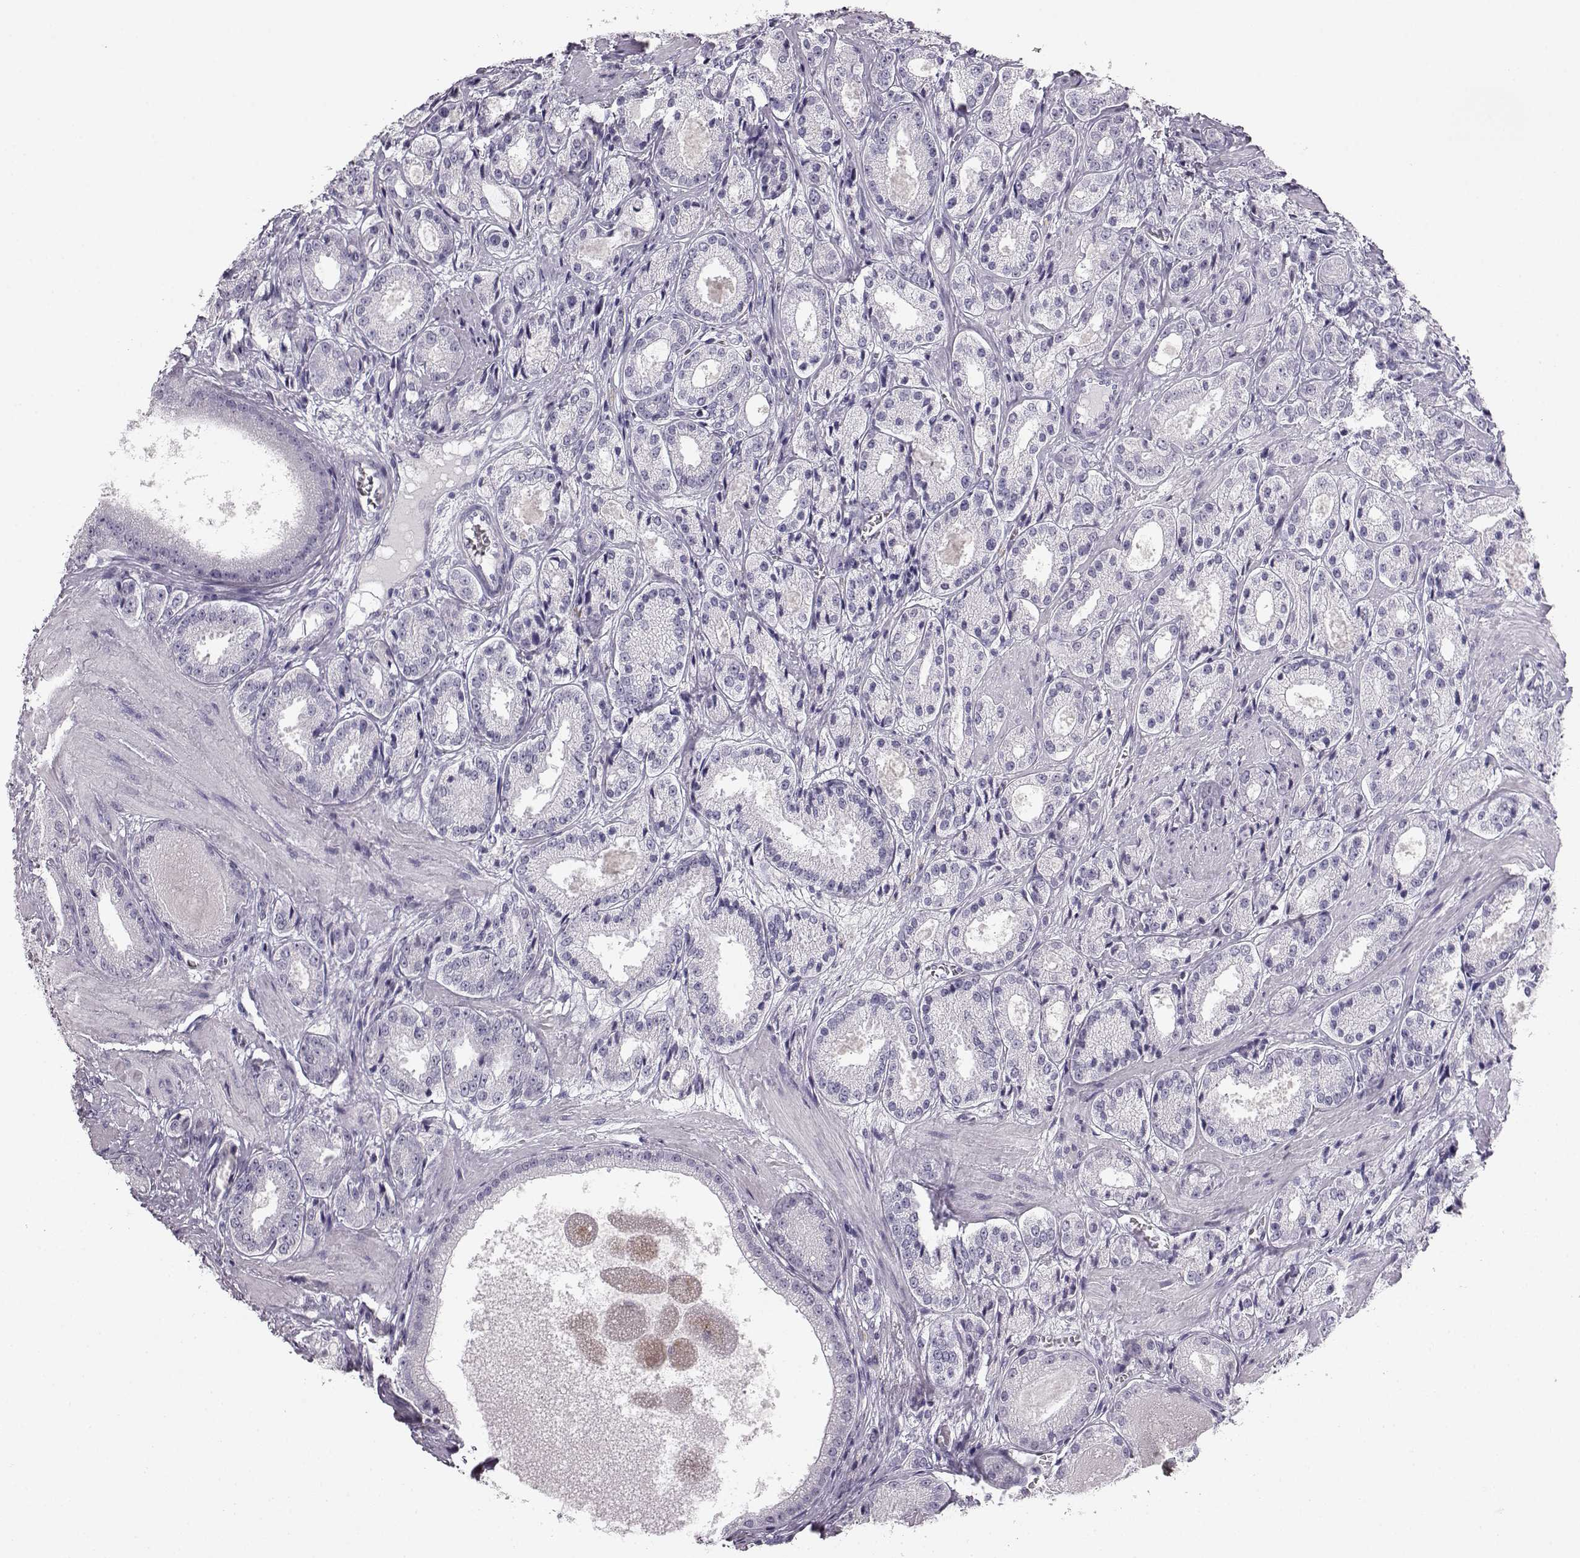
{"staining": {"intensity": "negative", "quantity": "none", "location": "none"}, "tissue": "prostate cancer", "cell_type": "Tumor cells", "image_type": "cancer", "snomed": [{"axis": "morphology", "description": "Adenocarcinoma, High grade"}, {"axis": "topography", "description": "Prostate"}], "caption": "IHC image of prostate cancer (high-grade adenocarcinoma) stained for a protein (brown), which shows no expression in tumor cells.", "gene": "BFSP2", "patient": {"sex": "male", "age": 66}}